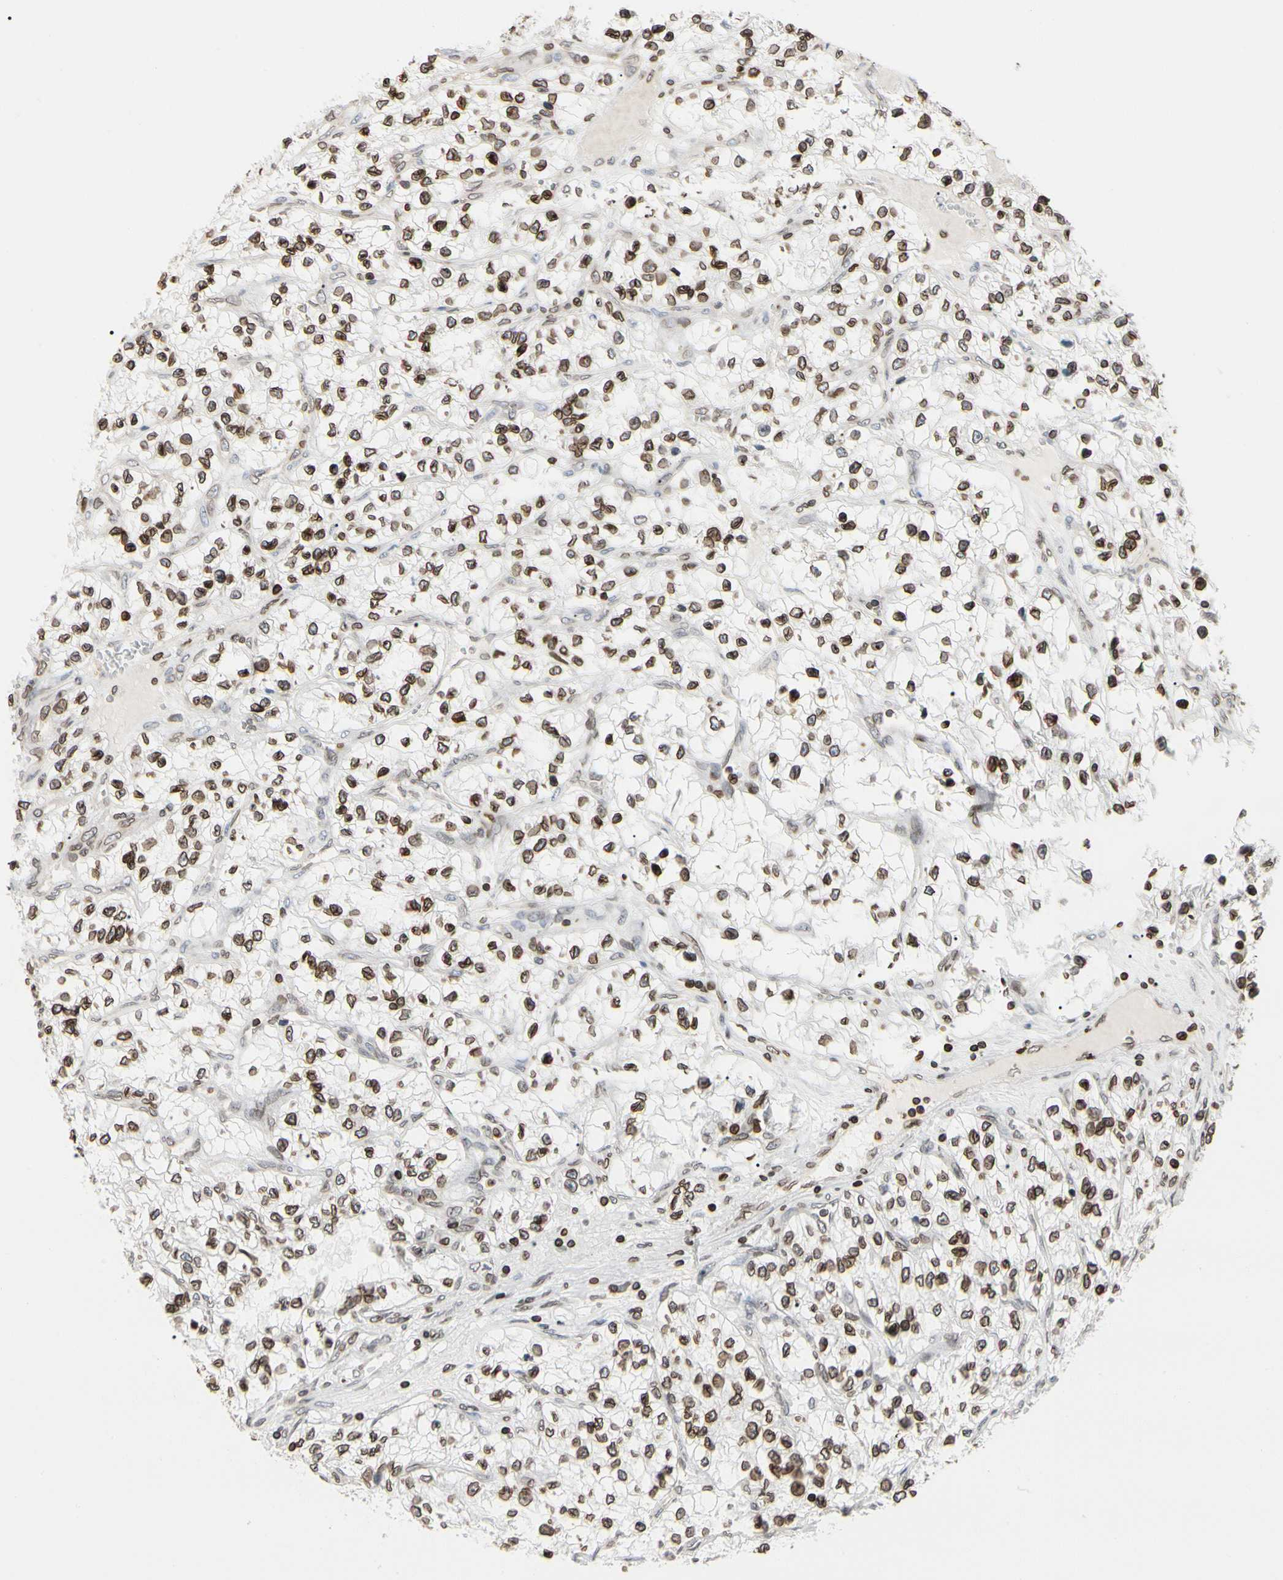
{"staining": {"intensity": "moderate", "quantity": ">75%", "location": "cytoplasmic/membranous,nuclear"}, "tissue": "renal cancer", "cell_type": "Tumor cells", "image_type": "cancer", "snomed": [{"axis": "morphology", "description": "Adenocarcinoma, NOS"}, {"axis": "topography", "description": "Kidney"}], "caption": "Renal cancer (adenocarcinoma) stained for a protein displays moderate cytoplasmic/membranous and nuclear positivity in tumor cells.", "gene": "TMPO", "patient": {"sex": "female", "age": 57}}